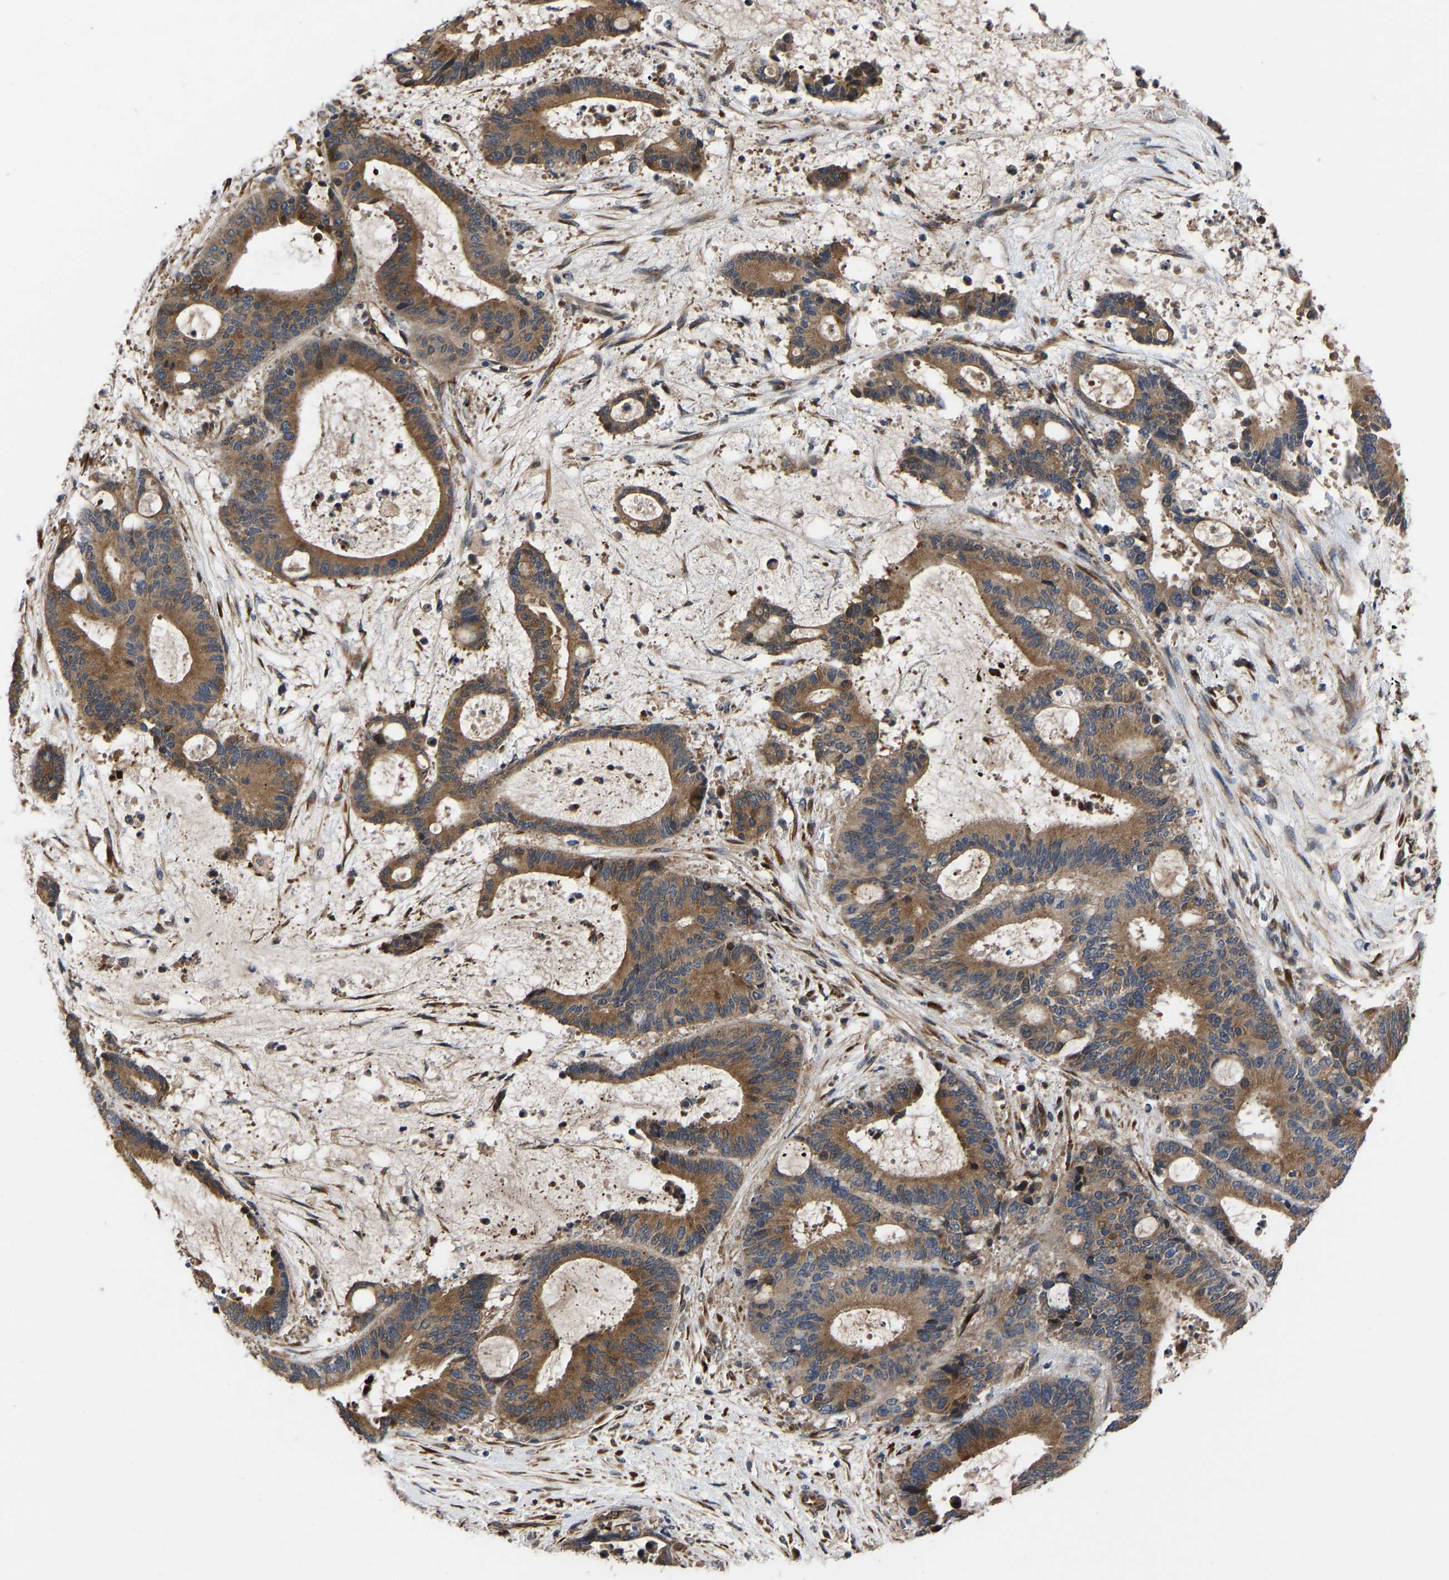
{"staining": {"intensity": "moderate", "quantity": ">75%", "location": "cytoplasmic/membranous"}, "tissue": "liver cancer", "cell_type": "Tumor cells", "image_type": "cancer", "snomed": [{"axis": "morphology", "description": "Normal tissue, NOS"}, {"axis": "morphology", "description": "Cholangiocarcinoma"}, {"axis": "topography", "description": "Liver"}, {"axis": "topography", "description": "Peripheral nerve tissue"}], "caption": "Immunohistochemical staining of liver cancer reveals moderate cytoplasmic/membranous protein staining in approximately >75% of tumor cells.", "gene": "FRRS1", "patient": {"sex": "female", "age": 73}}